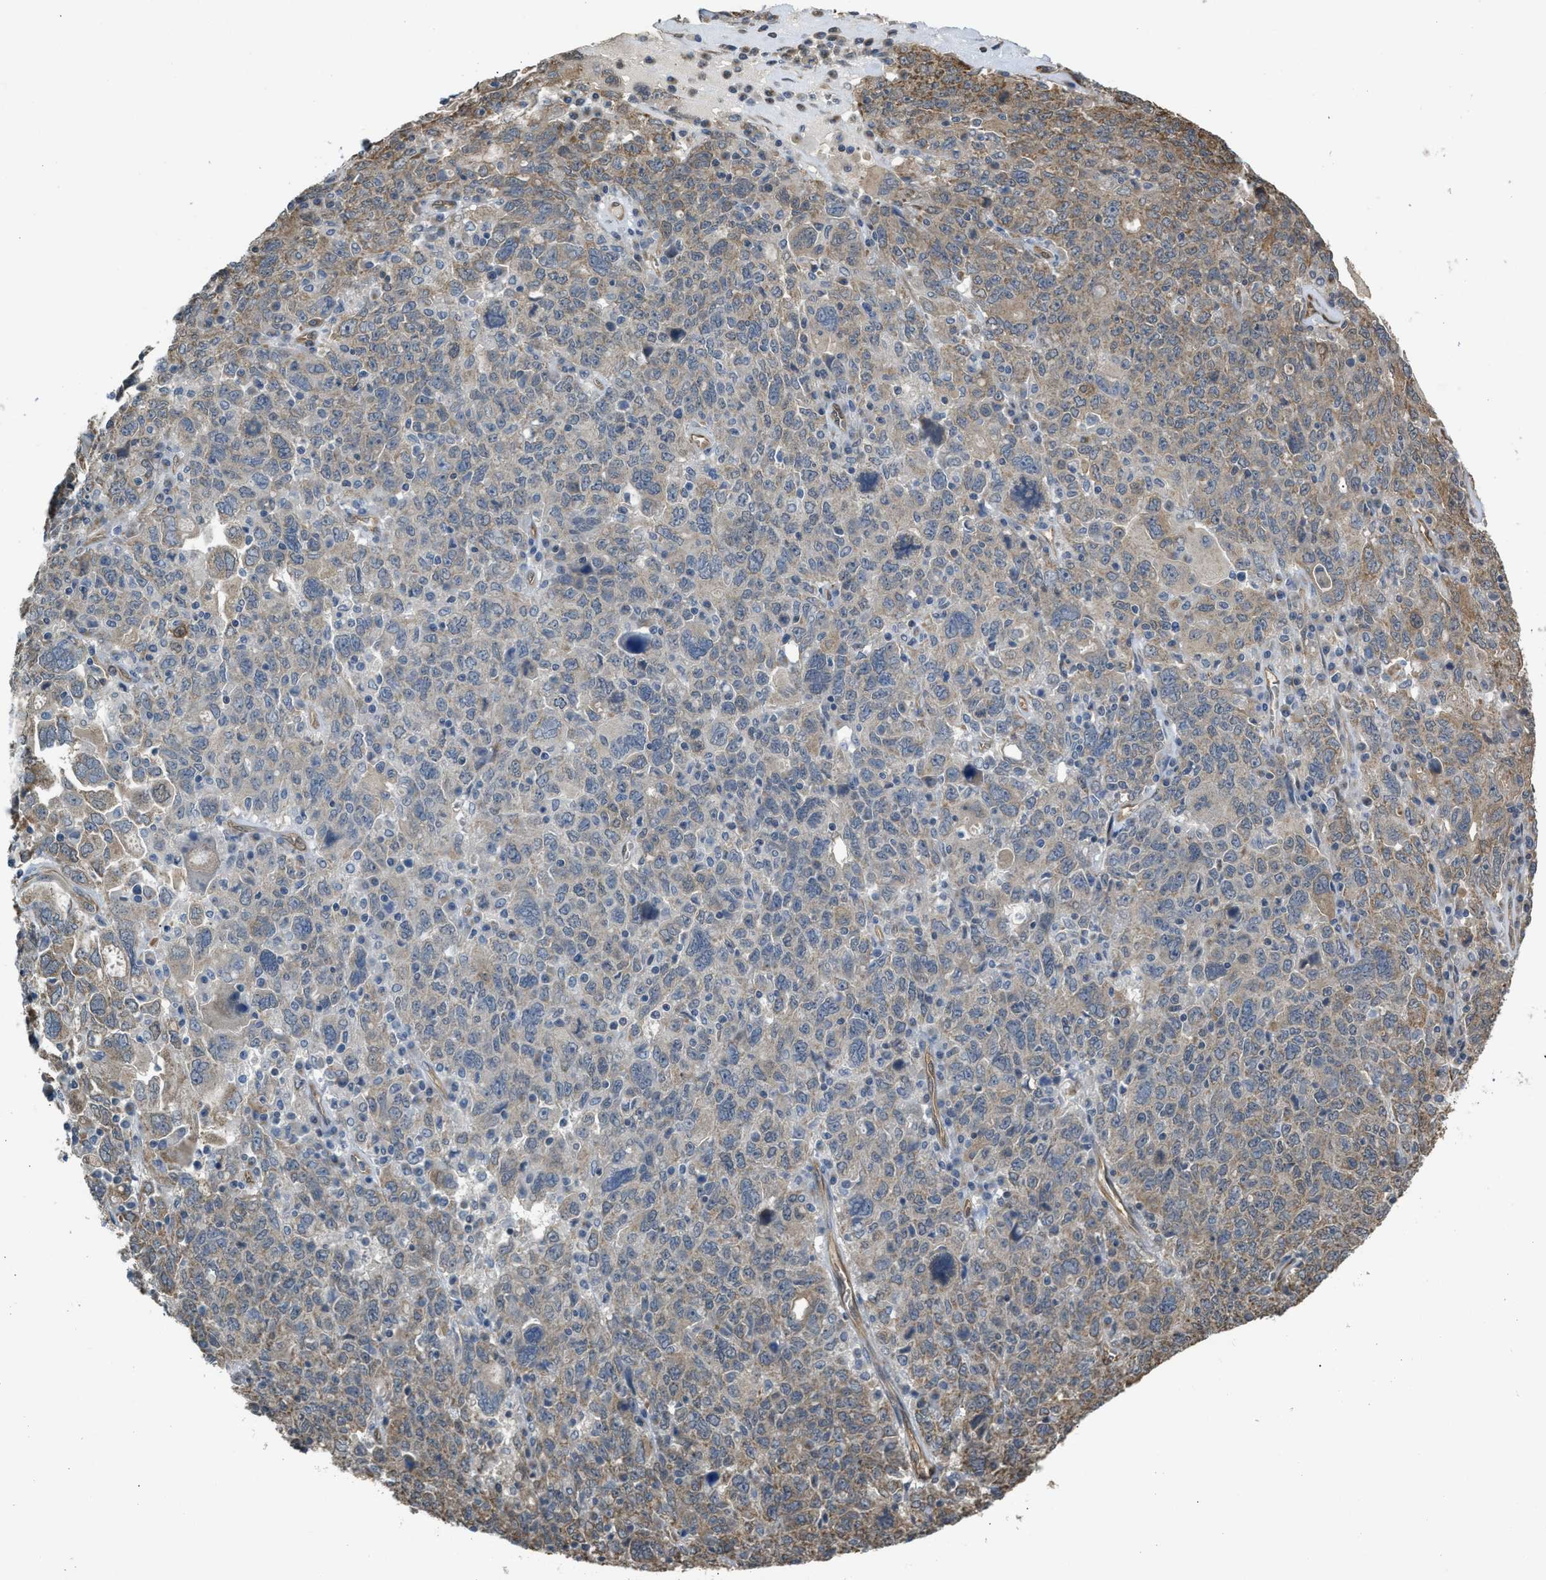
{"staining": {"intensity": "weak", "quantity": "25%-75%", "location": "cytoplasmic/membranous"}, "tissue": "ovarian cancer", "cell_type": "Tumor cells", "image_type": "cancer", "snomed": [{"axis": "morphology", "description": "Carcinoma, endometroid"}, {"axis": "topography", "description": "Ovary"}], "caption": "Ovarian cancer tissue demonstrates weak cytoplasmic/membranous positivity in about 25%-75% of tumor cells, visualized by immunohistochemistry.", "gene": "BAG3", "patient": {"sex": "female", "age": 62}}